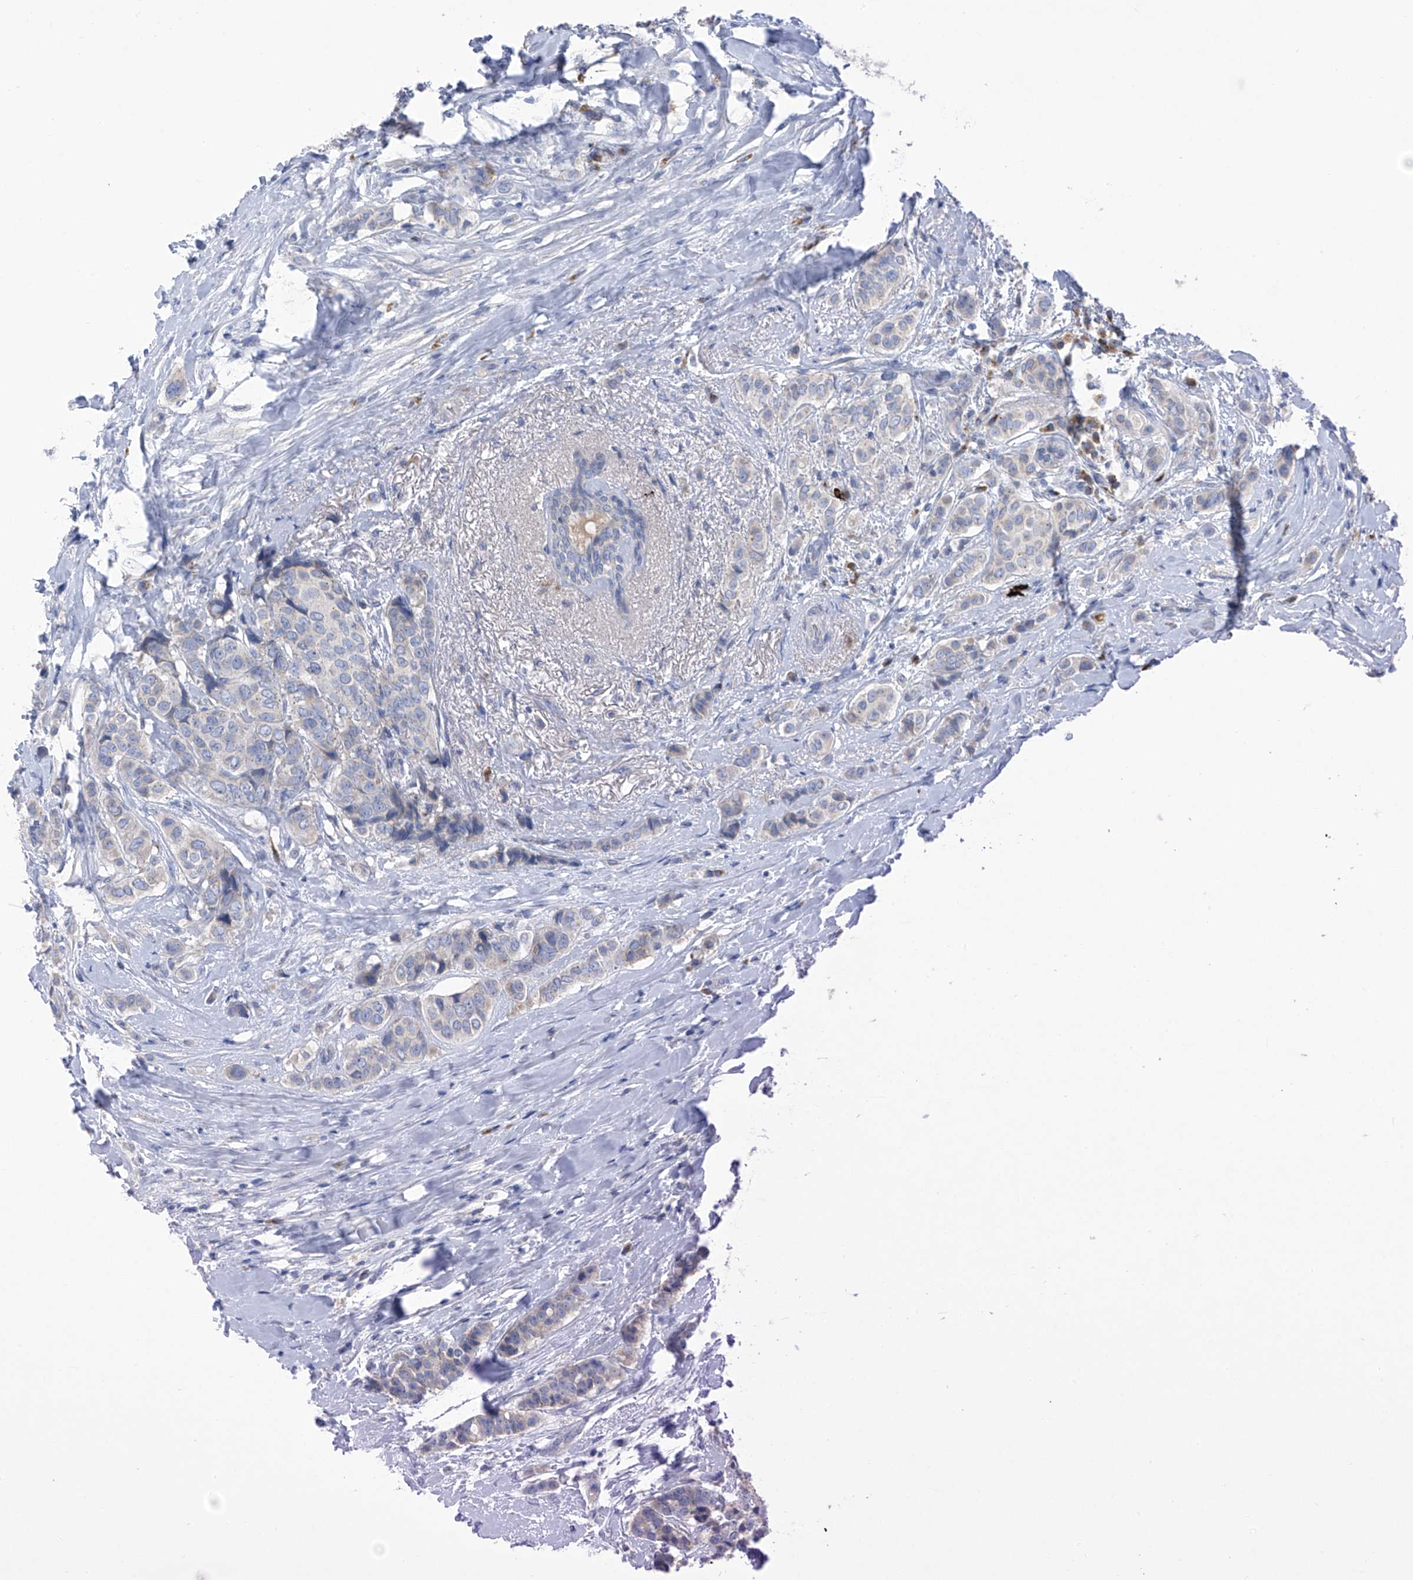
{"staining": {"intensity": "negative", "quantity": "none", "location": "none"}, "tissue": "breast cancer", "cell_type": "Tumor cells", "image_type": "cancer", "snomed": [{"axis": "morphology", "description": "Lobular carcinoma"}, {"axis": "topography", "description": "Breast"}], "caption": "The micrograph exhibits no significant staining in tumor cells of breast lobular carcinoma.", "gene": "SLCO4A1", "patient": {"sex": "female", "age": 51}}